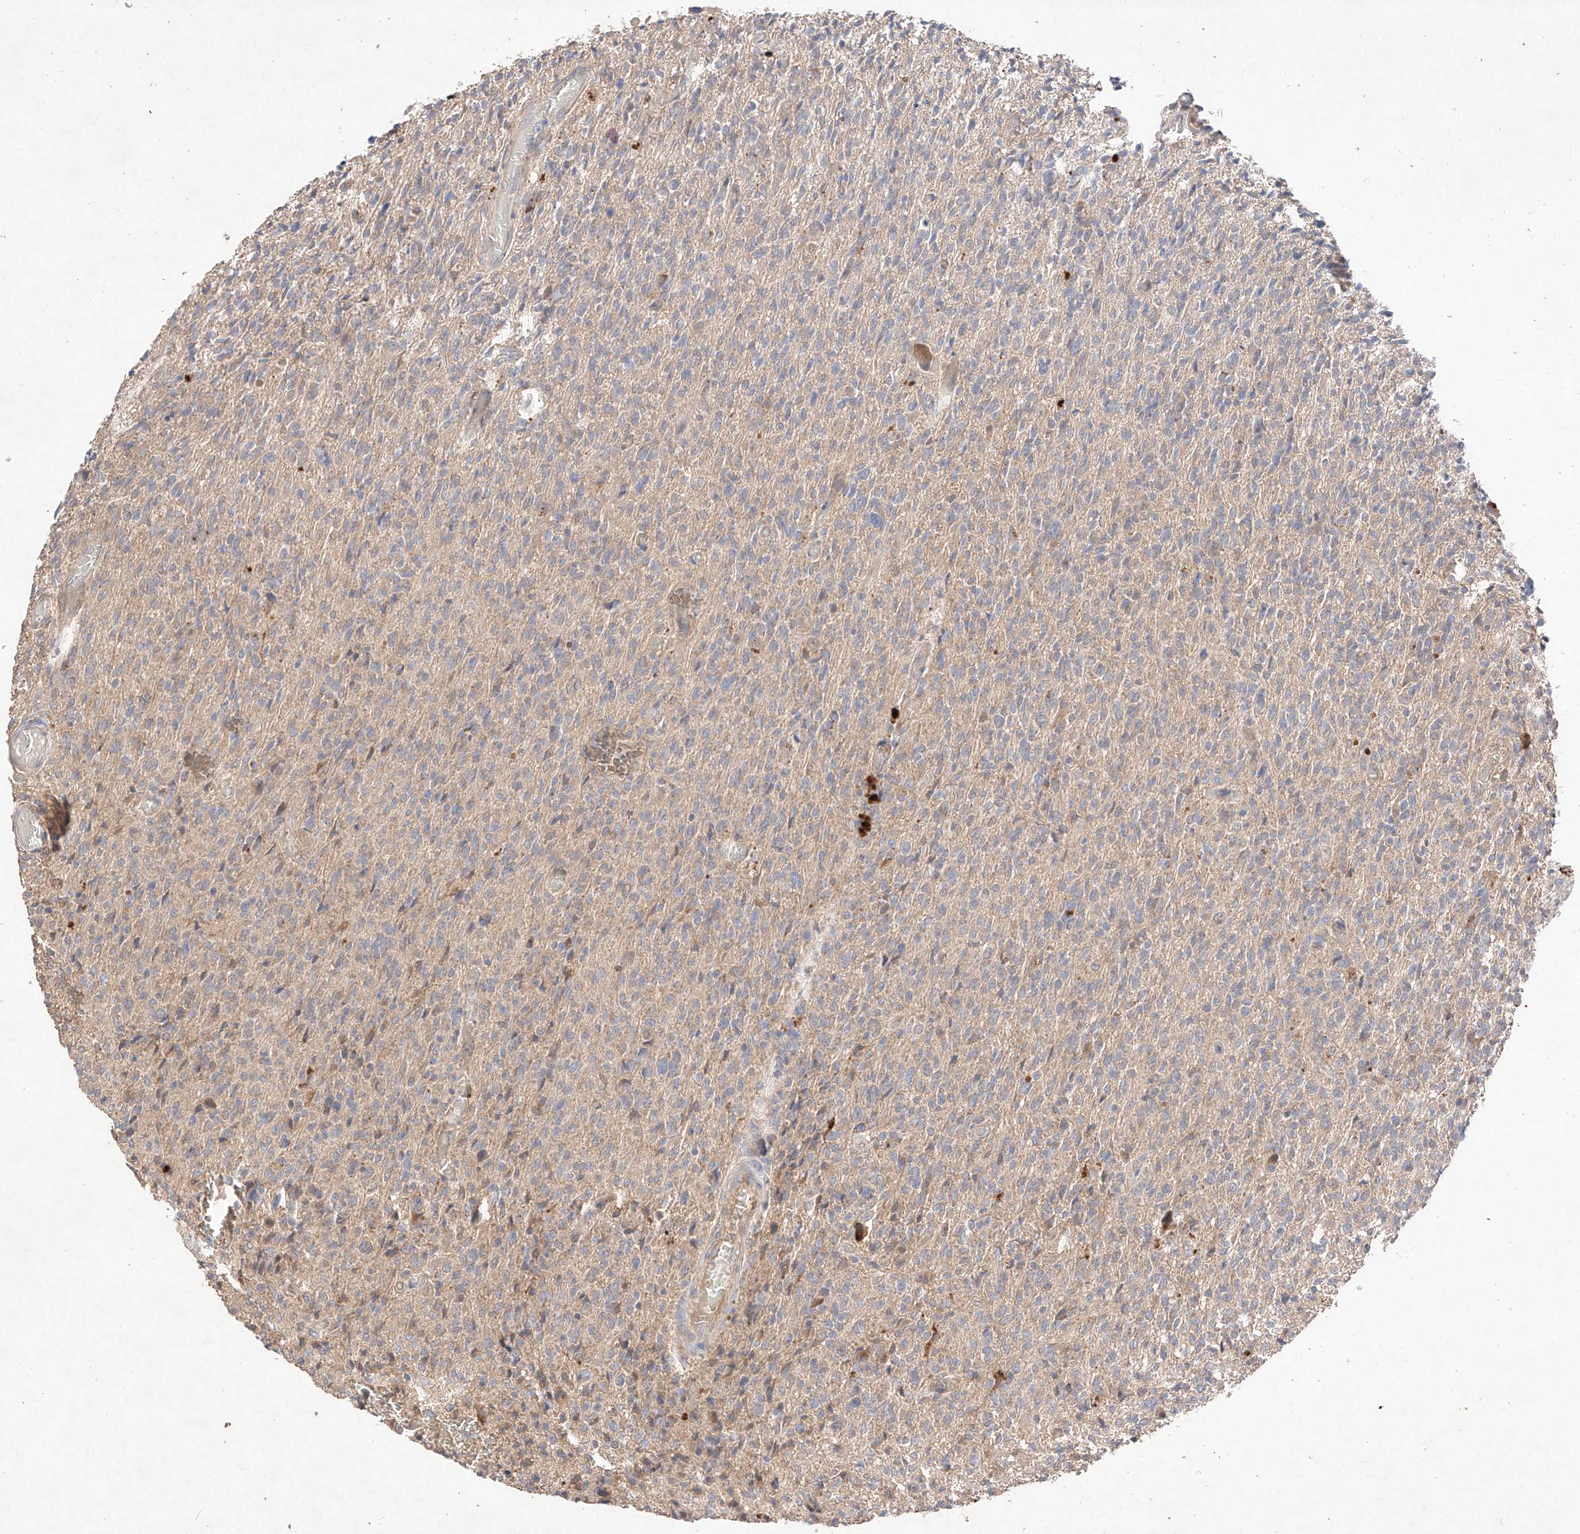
{"staining": {"intensity": "negative", "quantity": "none", "location": "none"}, "tissue": "glioma", "cell_type": "Tumor cells", "image_type": "cancer", "snomed": [{"axis": "morphology", "description": "Glioma, malignant, High grade"}, {"axis": "topography", "description": "Brain"}], "caption": "IHC histopathology image of human malignant high-grade glioma stained for a protein (brown), which shows no staining in tumor cells.", "gene": "C6orf62", "patient": {"sex": "female", "age": 57}}